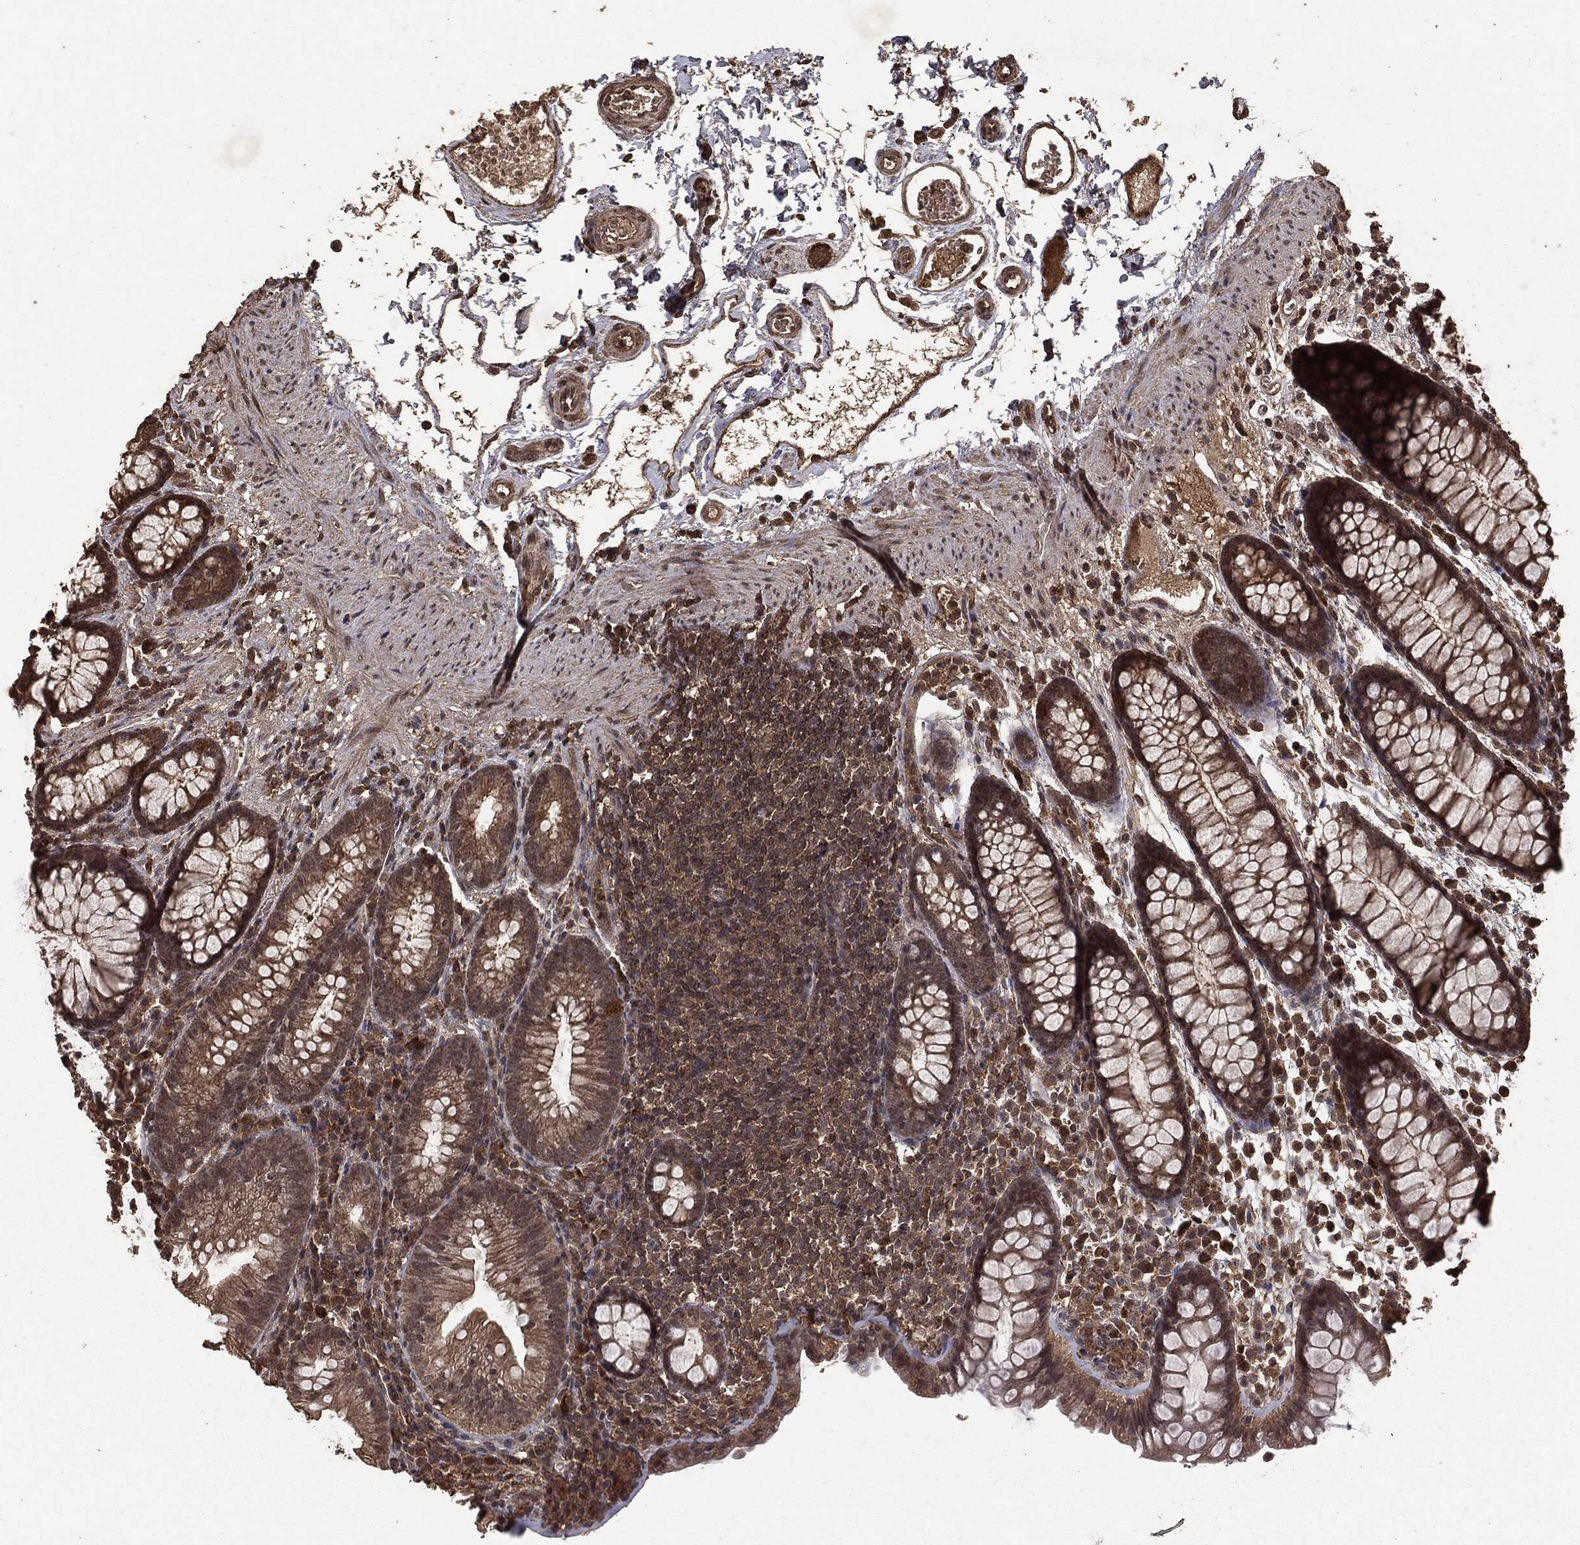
{"staining": {"intensity": "moderate", "quantity": "25%-75%", "location": "cytoplasmic/membranous"}, "tissue": "colon", "cell_type": "Endothelial cells", "image_type": "normal", "snomed": [{"axis": "morphology", "description": "Normal tissue, NOS"}, {"axis": "topography", "description": "Colon"}], "caption": "Immunohistochemistry of unremarkable colon demonstrates medium levels of moderate cytoplasmic/membranous positivity in approximately 25%-75% of endothelial cells. (brown staining indicates protein expression, while blue staining denotes nuclei).", "gene": "NME1", "patient": {"sex": "male", "age": 76}}